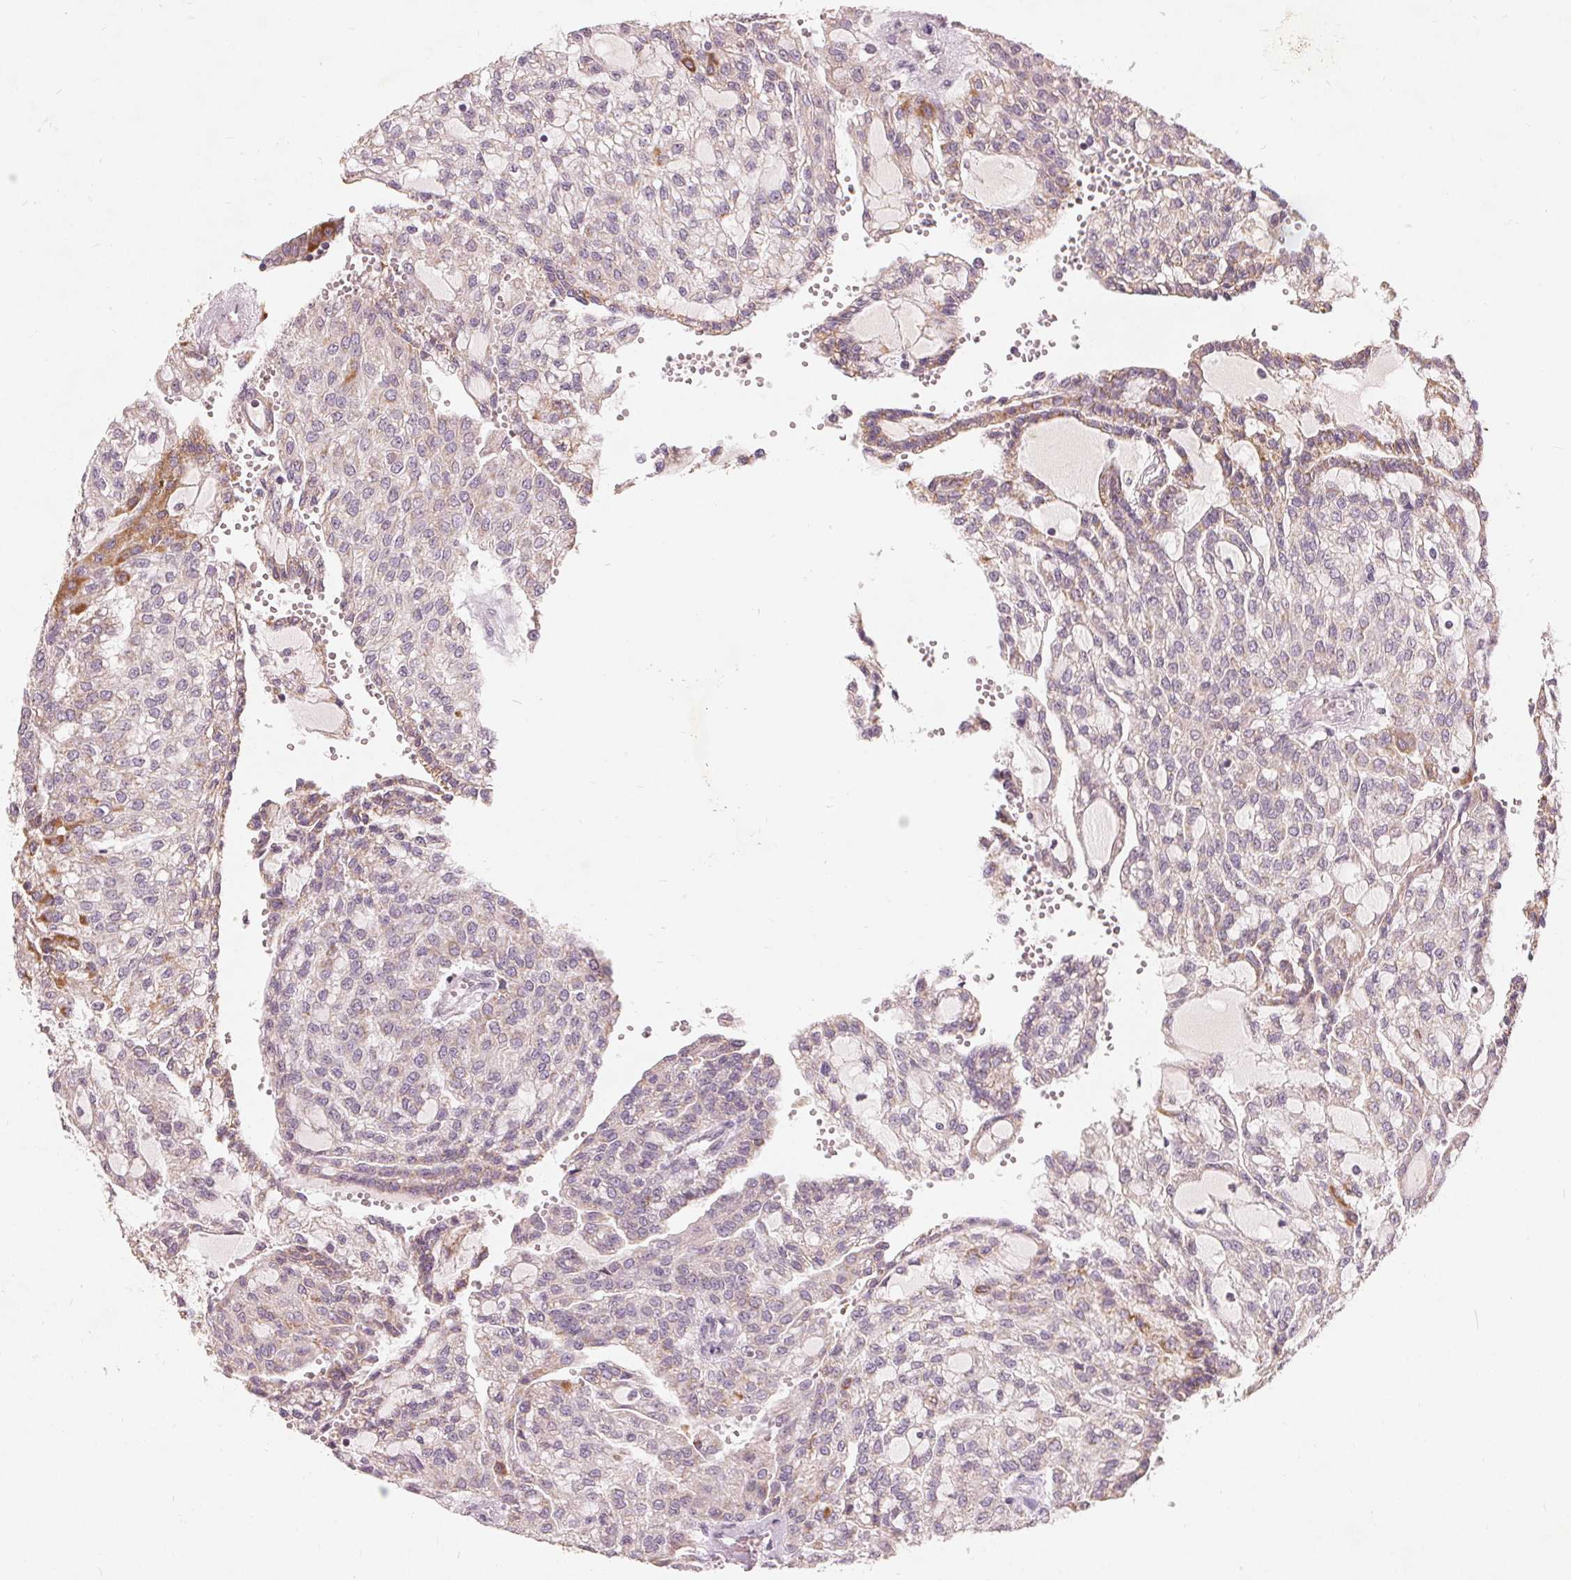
{"staining": {"intensity": "moderate", "quantity": "<25%", "location": "cytoplasmic/membranous"}, "tissue": "renal cancer", "cell_type": "Tumor cells", "image_type": "cancer", "snomed": [{"axis": "morphology", "description": "Adenocarcinoma, NOS"}, {"axis": "topography", "description": "Kidney"}], "caption": "An IHC image of neoplastic tissue is shown. Protein staining in brown highlights moderate cytoplasmic/membranous positivity in renal adenocarcinoma within tumor cells. (brown staining indicates protein expression, while blue staining denotes nuclei).", "gene": "TRIM60", "patient": {"sex": "male", "age": 63}}